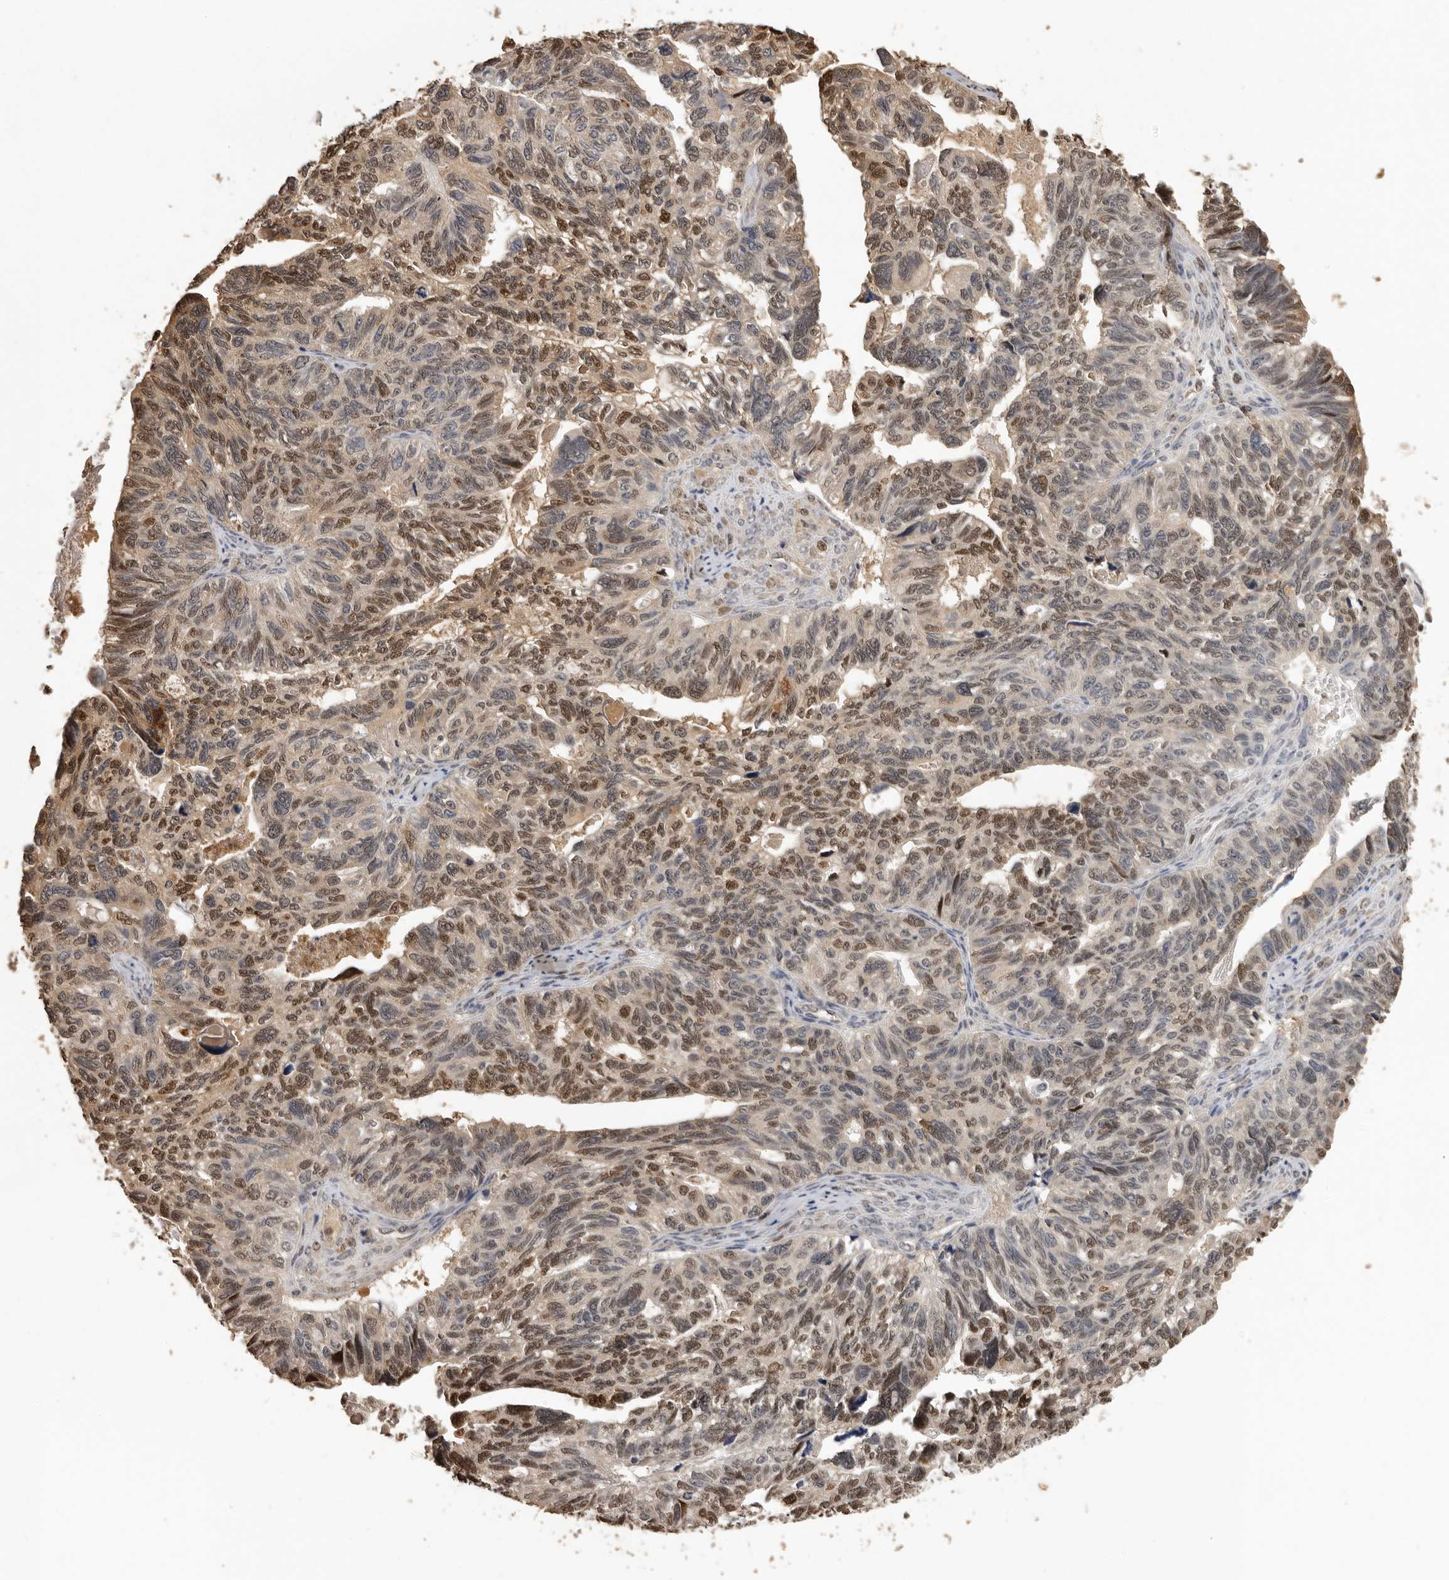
{"staining": {"intensity": "moderate", "quantity": ">75%", "location": "nuclear"}, "tissue": "ovarian cancer", "cell_type": "Tumor cells", "image_type": "cancer", "snomed": [{"axis": "morphology", "description": "Cystadenocarcinoma, serous, NOS"}, {"axis": "topography", "description": "Ovary"}], "caption": "Moderate nuclear expression for a protein is seen in approximately >75% of tumor cells of ovarian serous cystadenocarcinoma using immunohistochemistry (IHC).", "gene": "KIF2B", "patient": {"sex": "female", "age": 79}}